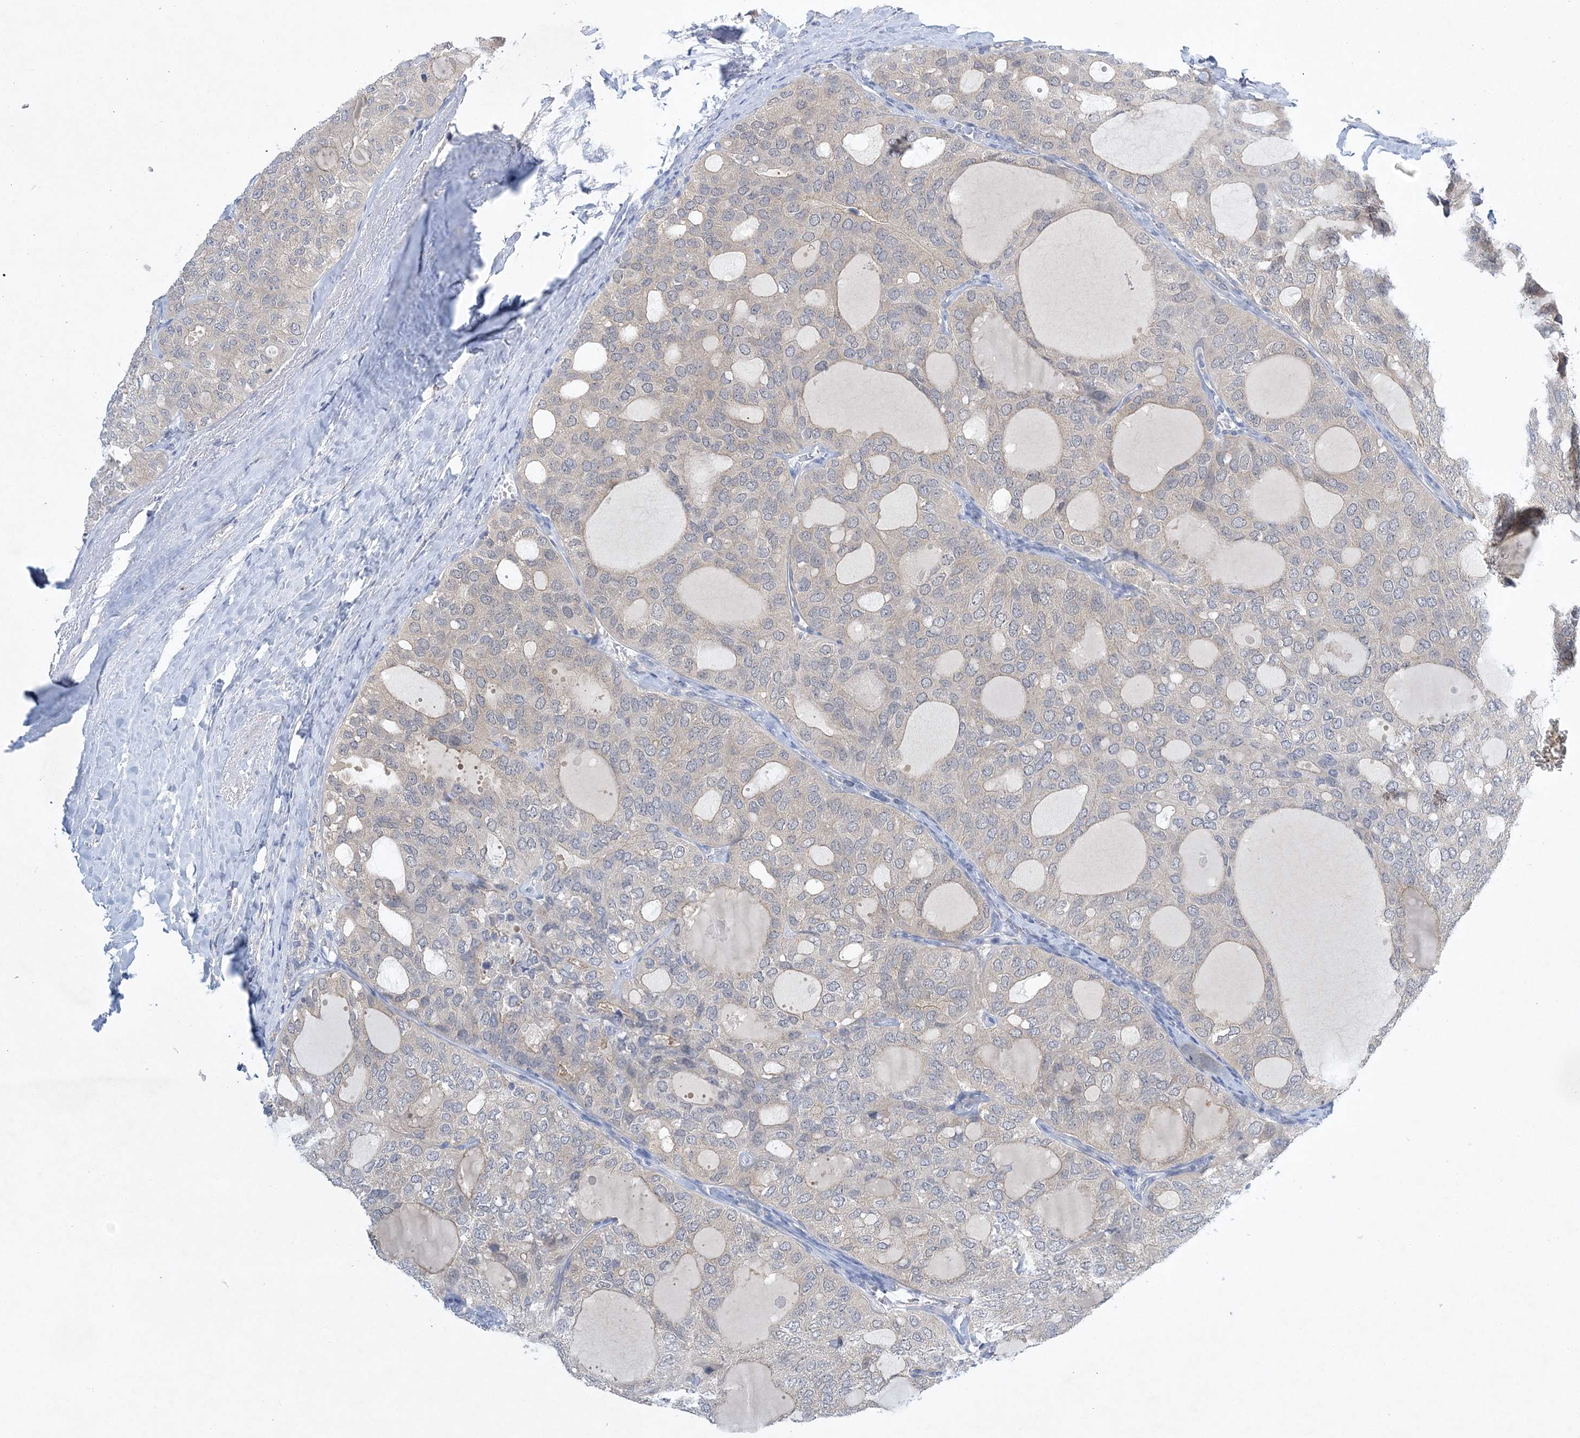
{"staining": {"intensity": "negative", "quantity": "none", "location": "none"}, "tissue": "thyroid cancer", "cell_type": "Tumor cells", "image_type": "cancer", "snomed": [{"axis": "morphology", "description": "Follicular adenoma carcinoma, NOS"}, {"axis": "topography", "description": "Thyroid gland"}], "caption": "A high-resolution histopathology image shows immunohistochemistry (IHC) staining of follicular adenoma carcinoma (thyroid), which reveals no significant positivity in tumor cells.", "gene": "ANKRD35", "patient": {"sex": "male", "age": 75}}